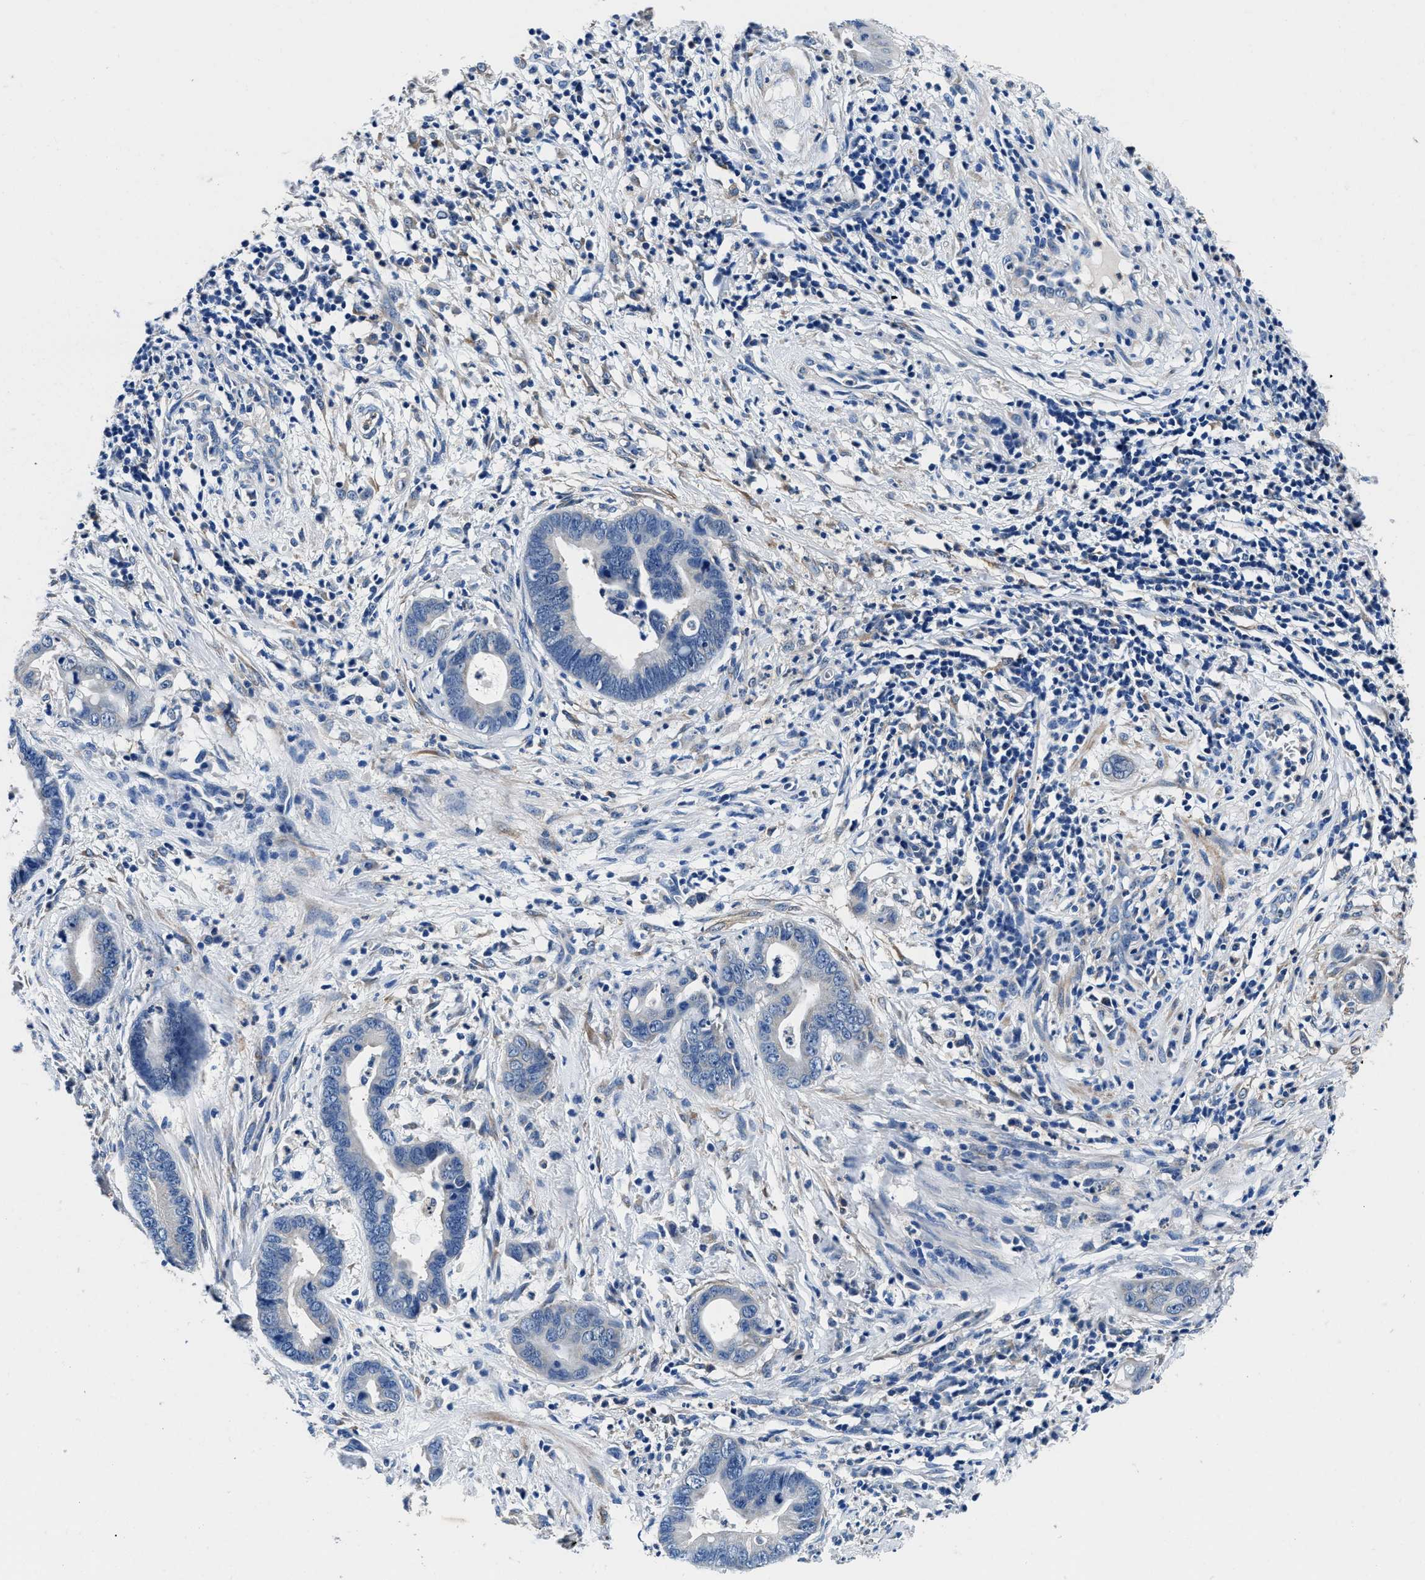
{"staining": {"intensity": "negative", "quantity": "none", "location": "none"}, "tissue": "cervical cancer", "cell_type": "Tumor cells", "image_type": "cancer", "snomed": [{"axis": "morphology", "description": "Adenocarcinoma, NOS"}, {"axis": "topography", "description": "Cervix"}], "caption": "Cervical cancer was stained to show a protein in brown. There is no significant staining in tumor cells. Nuclei are stained in blue.", "gene": "NEU1", "patient": {"sex": "female", "age": 44}}